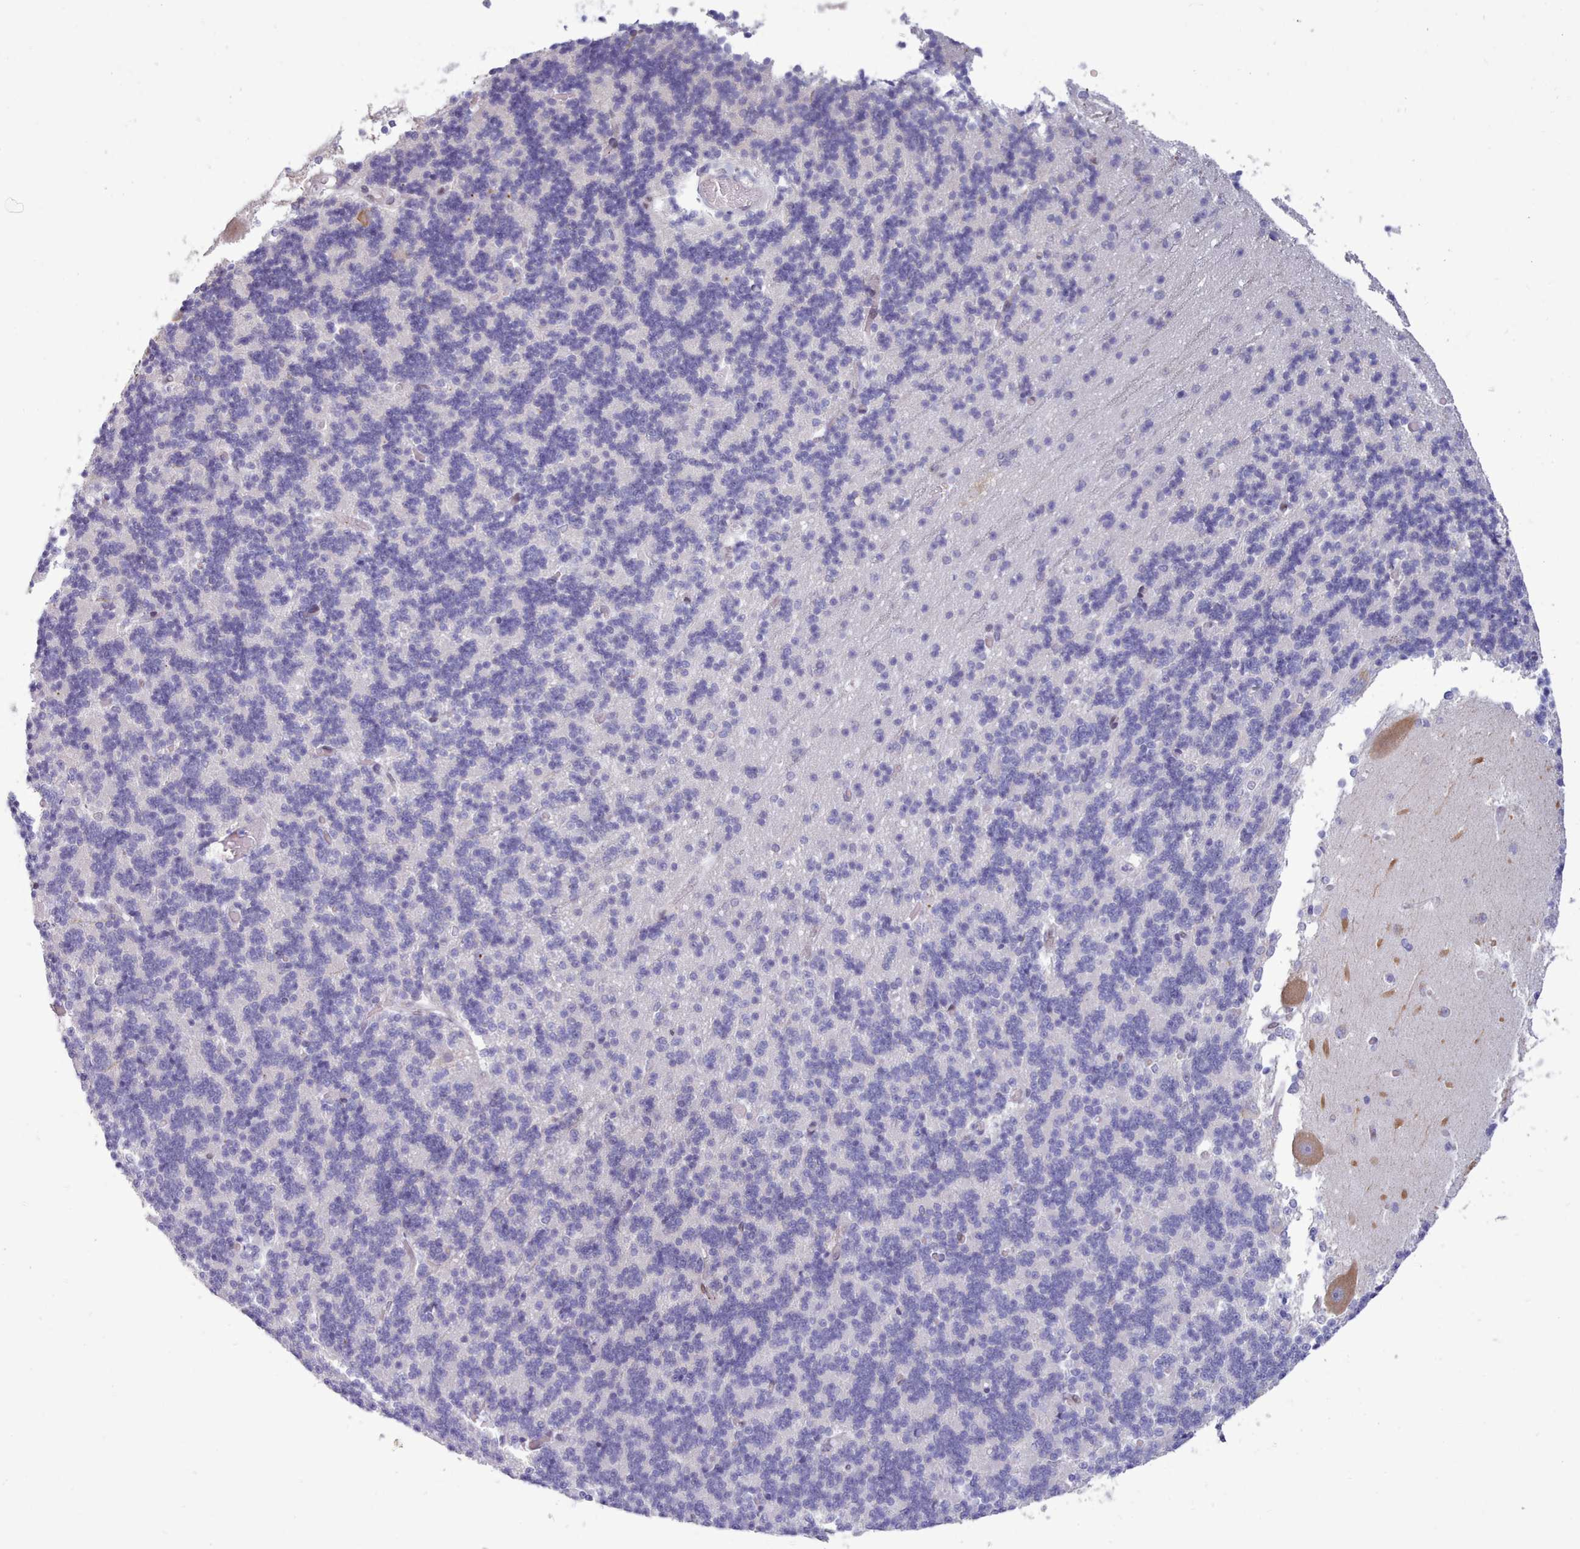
{"staining": {"intensity": "negative", "quantity": "none", "location": "none"}, "tissue": "cerebellum", "cell_type": "Cells in granular layer", "image_type": "normal", "snomed": [{"axis": "morphology", "description": "Normal tissue, NOS"}, {"axis": "topography", "description": "Cerebellum"}], "caption": "High magnification brightfield microscopy of normal cerebellum stained with DAB (brown) and counterstained with hematoxylin (blue): cells in granular layer show no significant staining. (Brightfield microscopy of DAB immunohistochemistry at high magnification).", "gene": "TMEM253", "patient": {"sex": "male", "age": 37}}